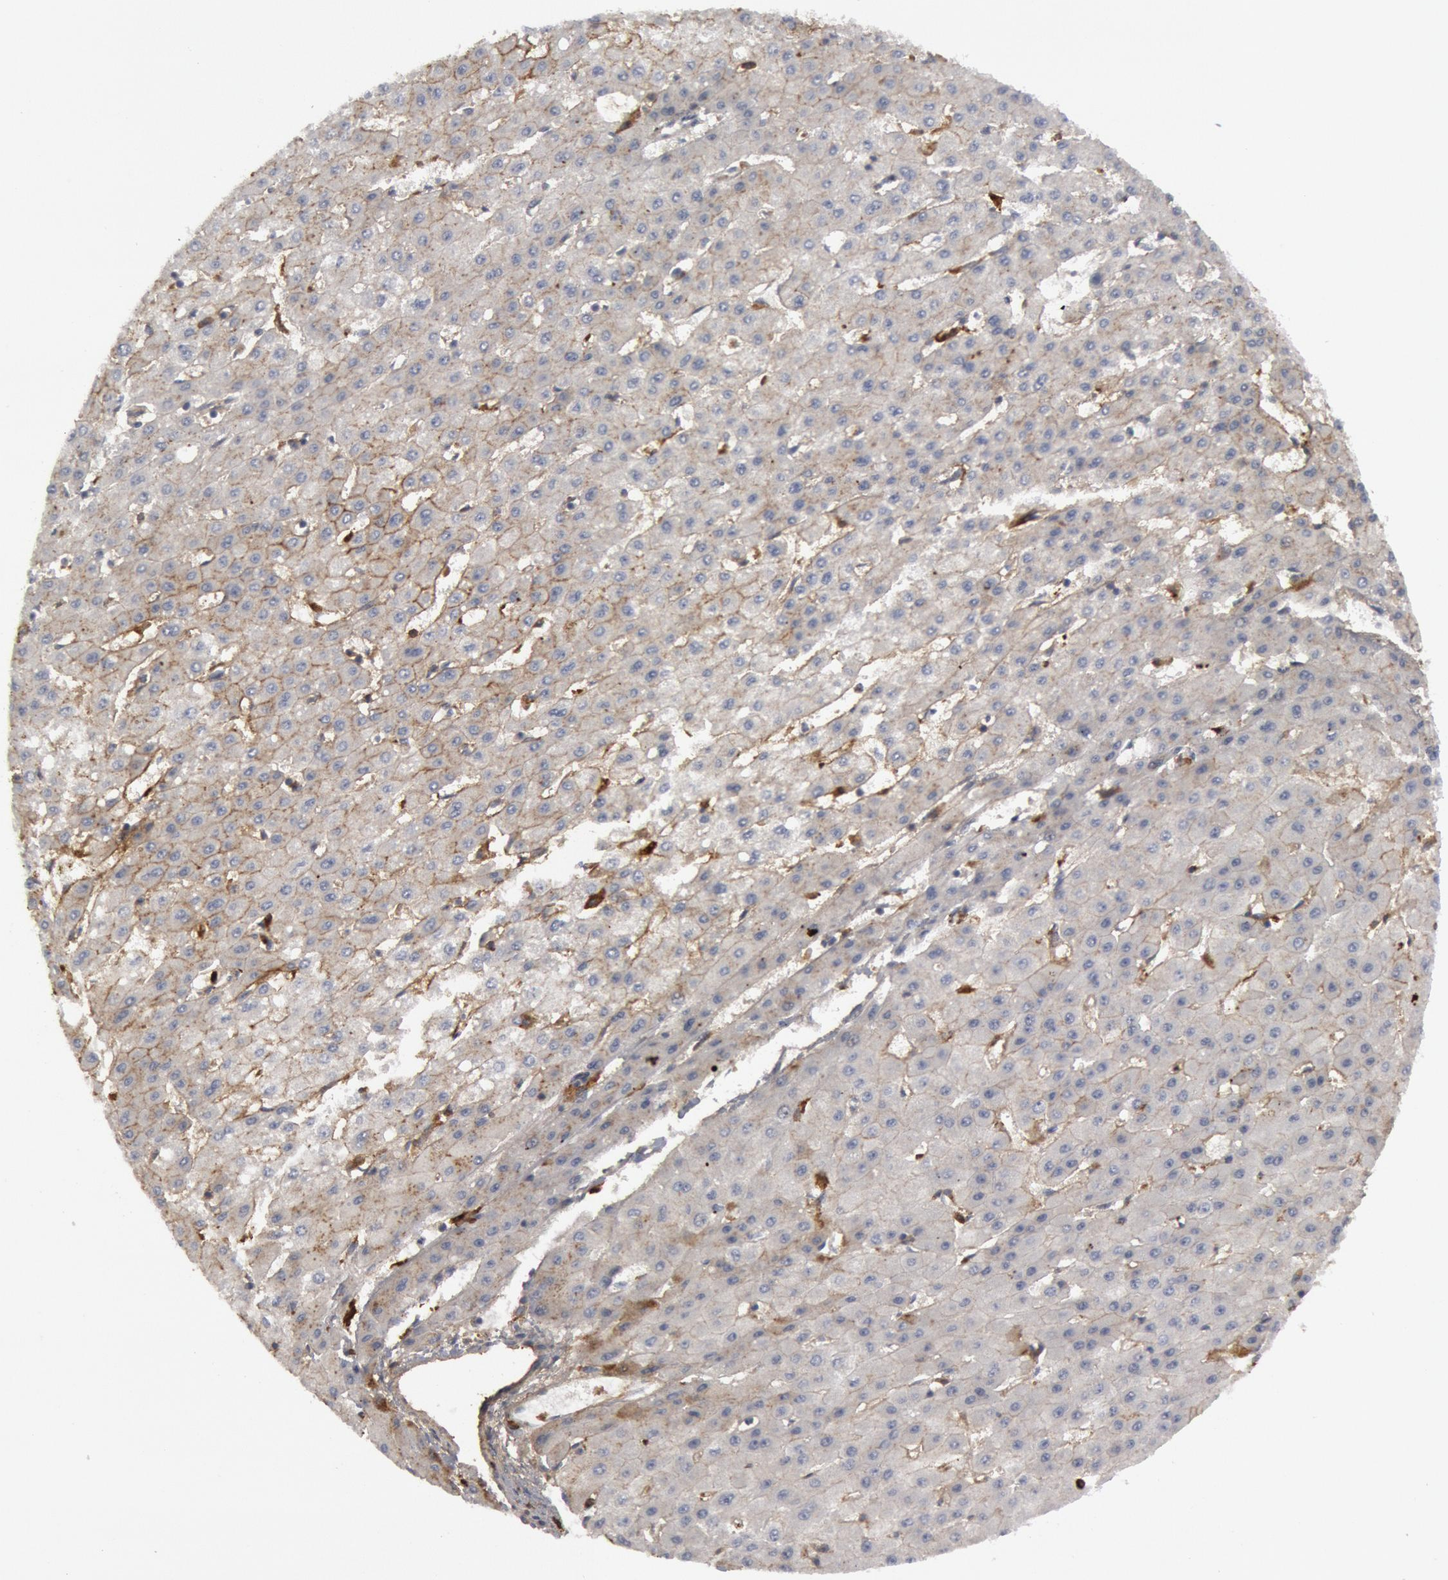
{"staining": {"intensity": "weak", "quantity": "25%-75%", "location": "cytoplasmic/membranous"}, "tissue": "liver cancer", "cell_type": "Tumor cells", "image_type": "cancer", "snomed": [{"axis": "morphology", "description": "Carcinoma, Hepatocellular, NOS"}, {"axis": "topography", "description": "Liver"}], "caption": "This is an image of immunohistochemistry (IHC) staining of hepatocellular carcinoma (liver), which shows weak positivity in the cytoplasmic/membranous of tumor cells.", "gene": "C1QC", "patient": {"sex": "female", "age": 52}}